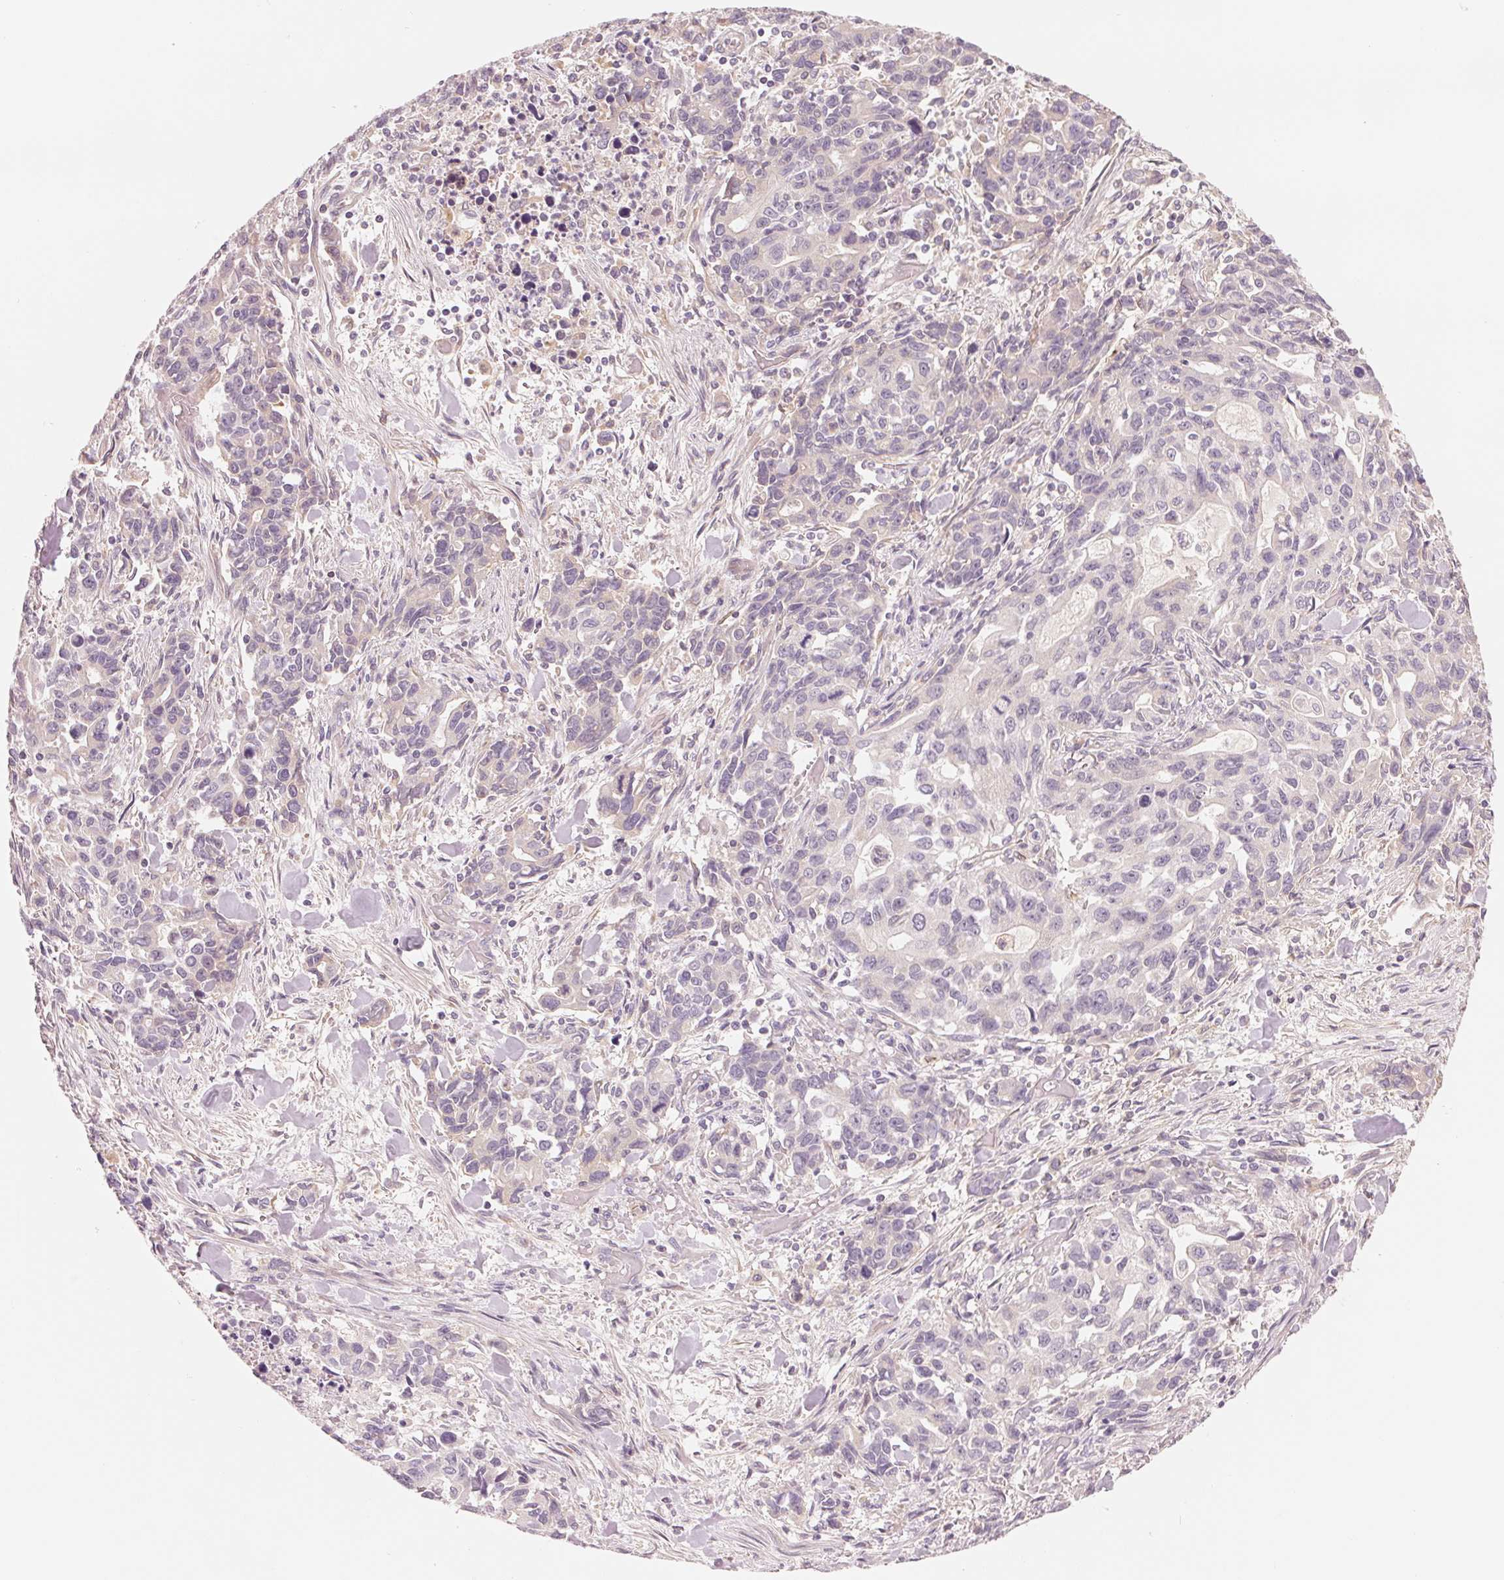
{"staining": {"intensity": "negative", "quantity": "none", "location": "none"}, "tissue": "stomach cancer", "cell_type": "Tumor cells", "image_type": "cancer", "snomed": [{"axis": "morphology", "description": "Adenocarcinoma, NOS"}, {"axis": "topography", "description": "Stomach, upper"}], "caption": "Tumor cells show no significant protein expression in stomach cancer (adenocarcinoma).", "gene": "CFHR2", "patient": {"sex": "male", "age": 85}}